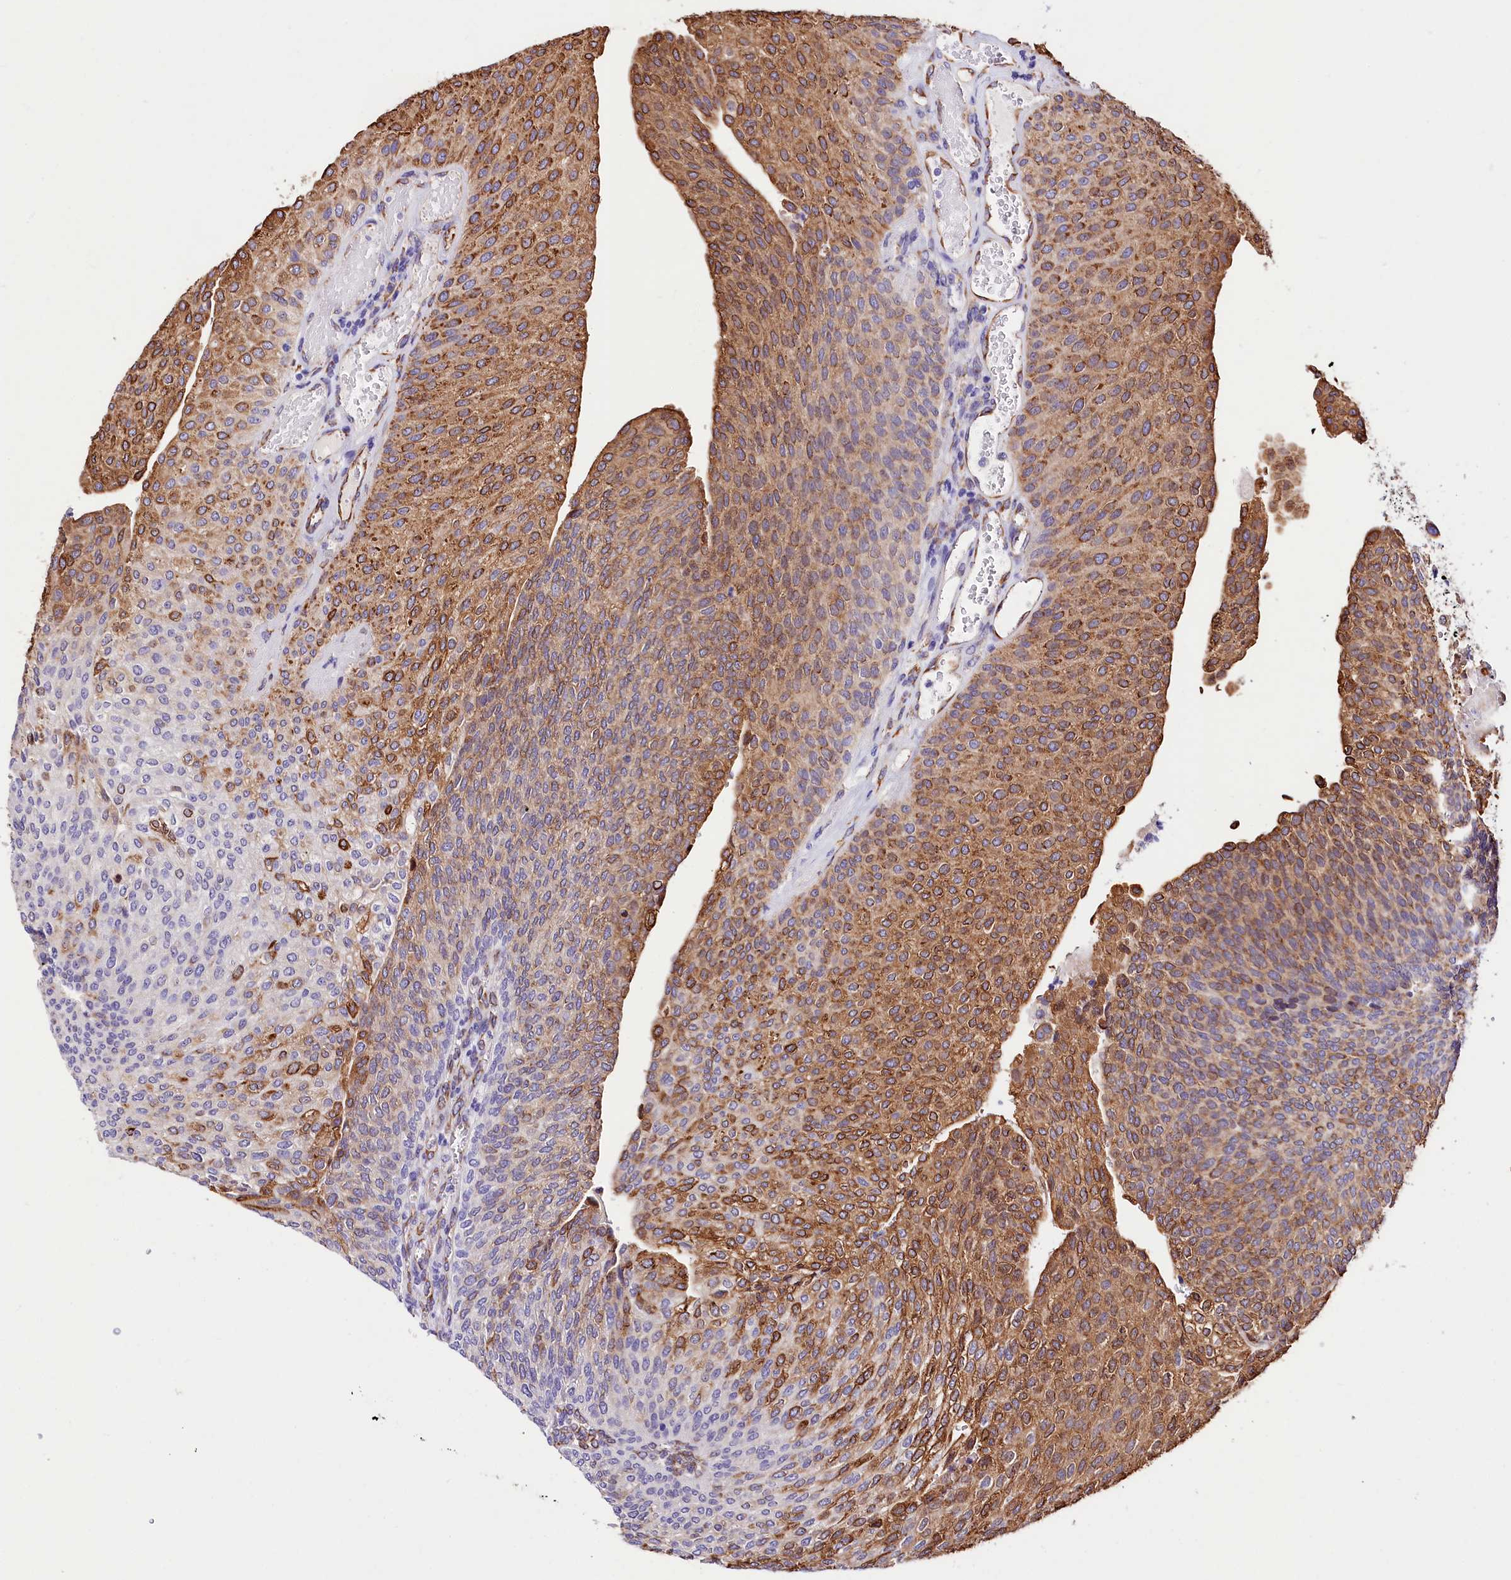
{"staining": {"intensity": "moderate", "quantity": ">75%", "location": "cytoplasmic/membranous"}, "tissue": "urothelial cancer", "cell_type": "Tumor cells", "image_type": "cancer", "snomed": [{"axis": "morphology", "description": "Urothelial carcinoma, High grade"}, {"axis": "topography", "description": "Urinary bladder"}], "caption": "Brown immunohistochemical staining in high-grade urothelial carcinoma displays moderate cytoplasmic/membranous positivity in about >75% of tumor cells.", "gene": "ITGA1", "patient": {"sex": "female", "age": 79}}